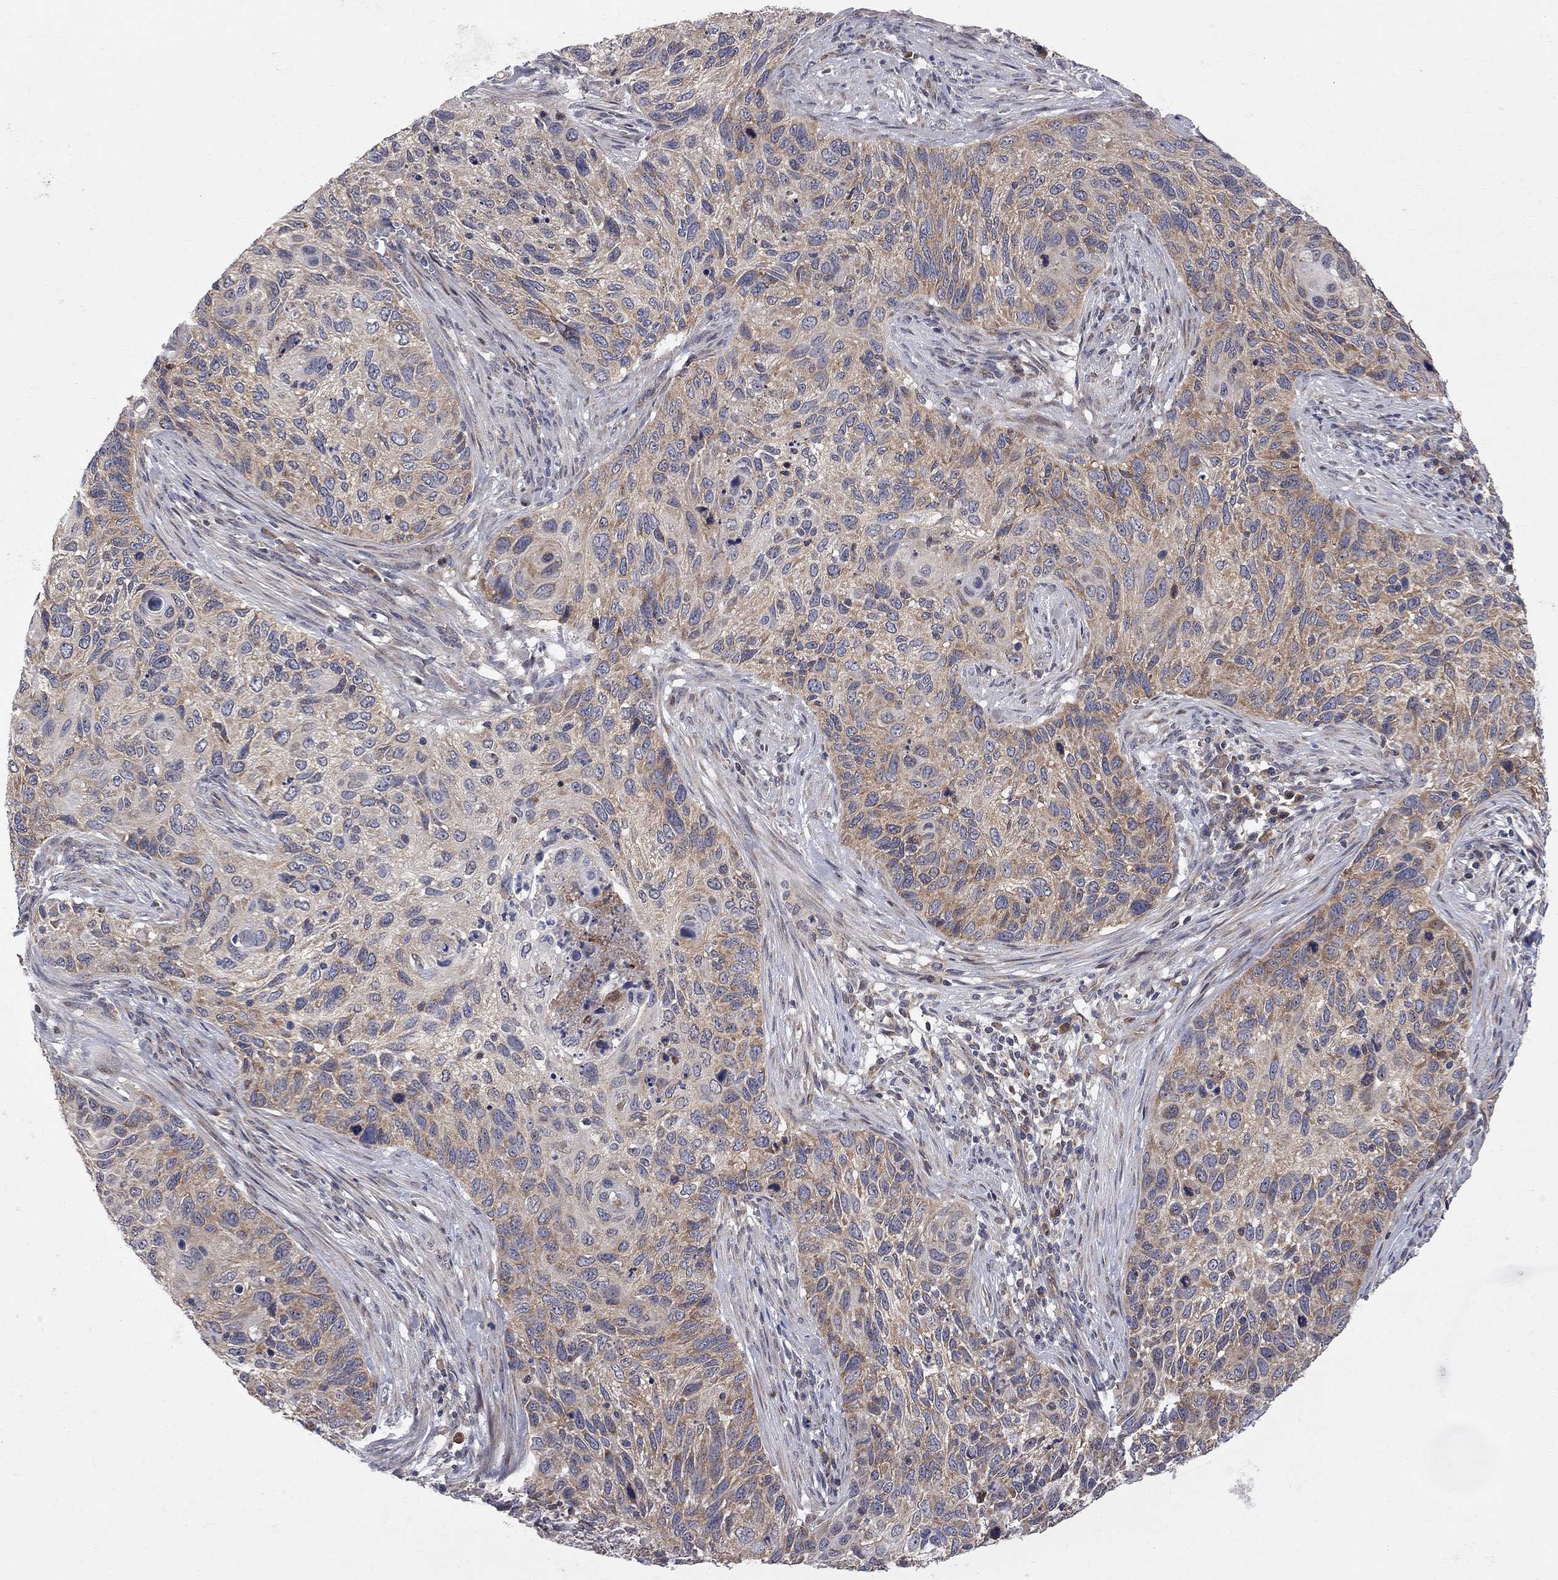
{"staining": {"intensity": "moderate", "quantity": "<25%", "location": "cytoplasmic/membranous"}, "tissue": "cervical cancer", "cell_type": "Tumor cells", "image_type": "cancer", "snomed": [{"axis": "morphology", "description": "Squamous cell carcinoma, NOS"}, {"axis": "topography", "description": "Cervix"}], "caption": "IHC micrograph of neoplastic tissue: human cervical cancer (squamous cell carcinoma) stained using immunohistochemistry (IHC) reveals low levels of moderate protein expression localized specifically in the cytoplasmic/membranous of tumor cells, appearing as a cytoplasmic/membranous brown color.", "gene": "CNOT11", "patient": {"sex": "female", "age": 70}}